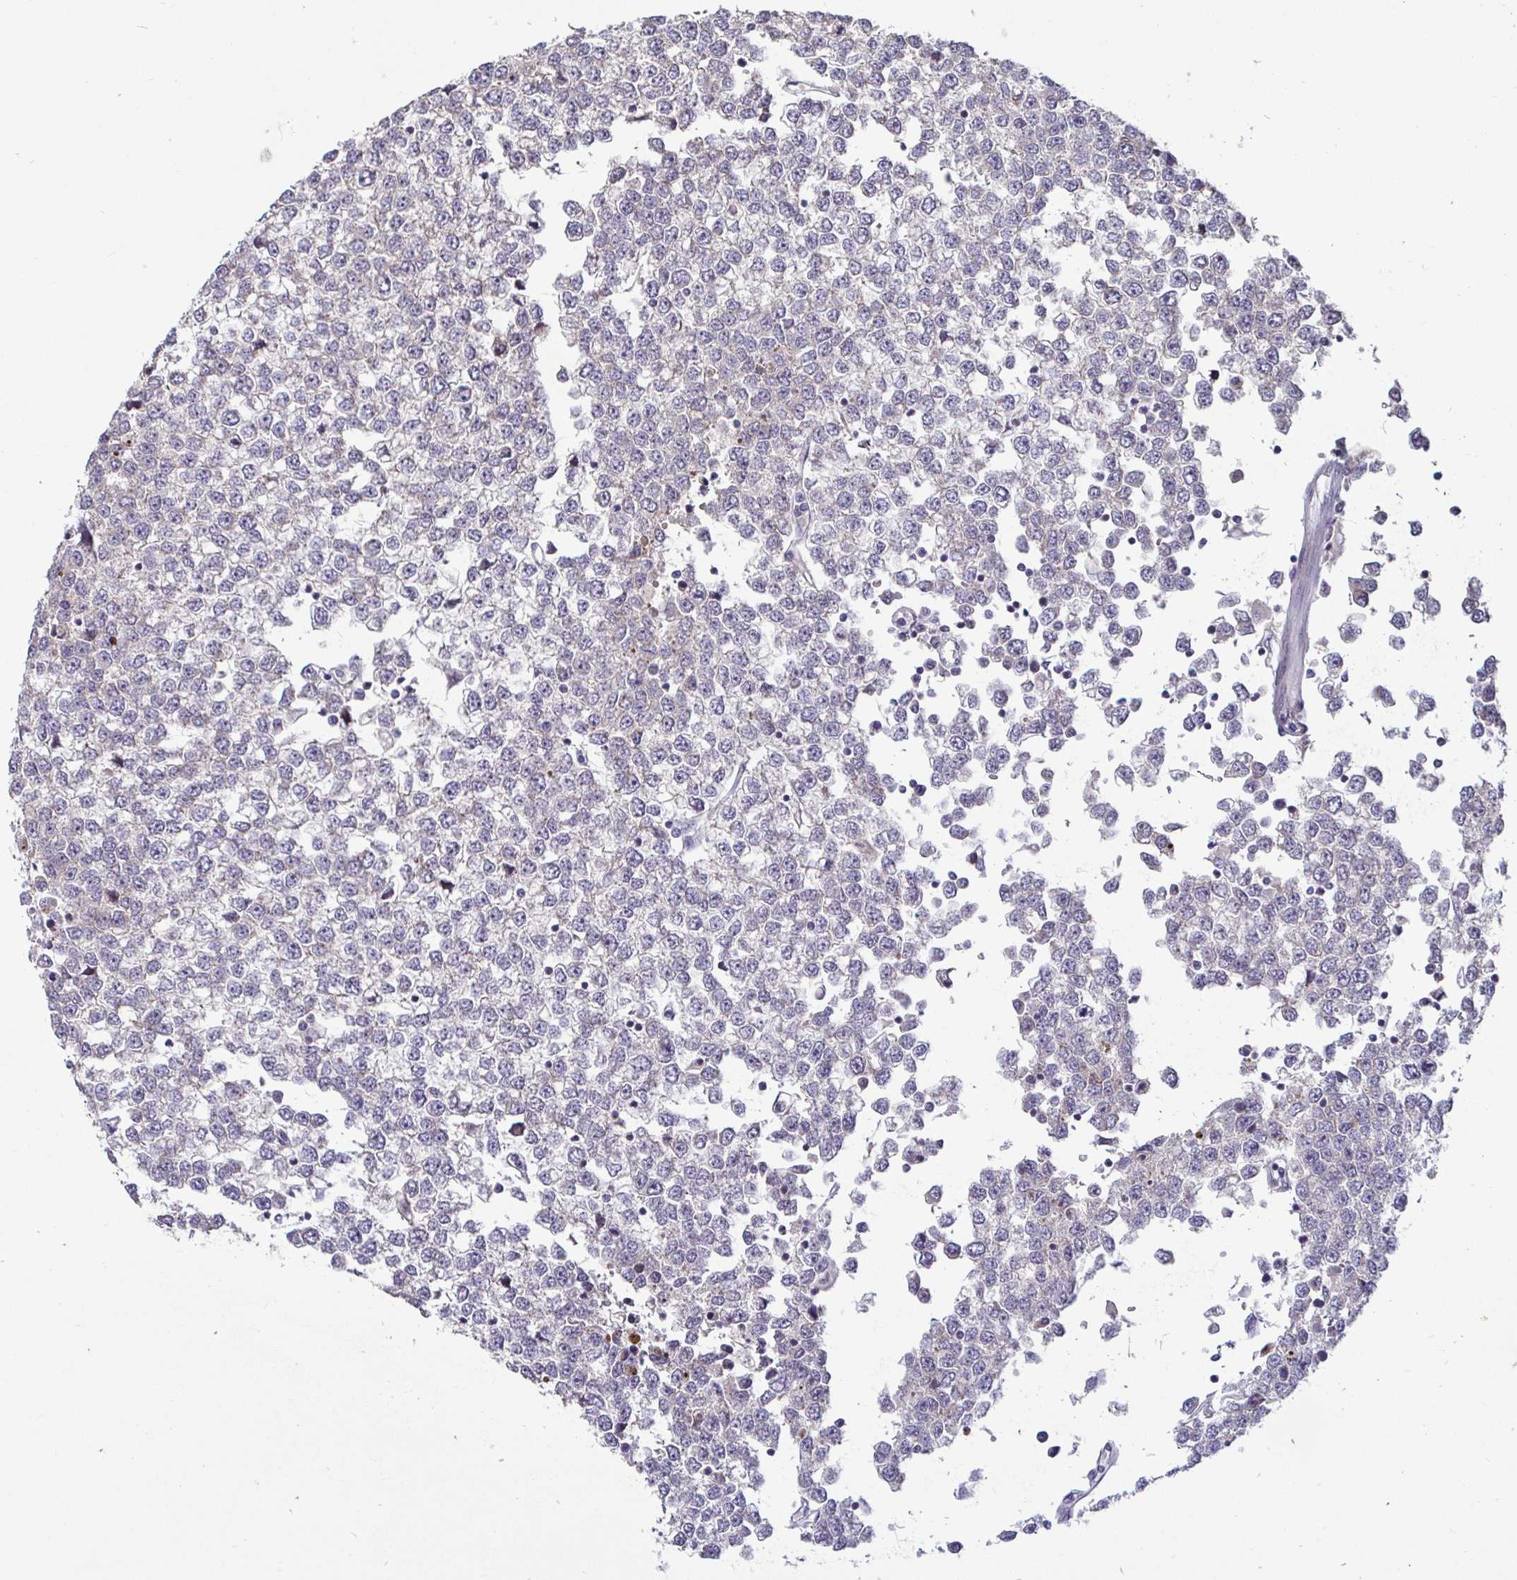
{"staining": {"intensity": "negative", "quantity": "none", "location": "none"}, "tissue": "testis cancer", "cell_type": "Tumor cells", "image_type": "cancer", "snomed": [{"axis": "morphology", "description": "Seminoma, NOS"}, {"axis": "topography", "description": "Testis"}], "caption": "Testis seminoma was stained to show a protein in brown. There is no significant staining in tumor cells. (Immunohistochemistry, brightfield microscopy, high magnification).", "gene": "GSTM1", "patient": {"sex": "male", "age": 65}}